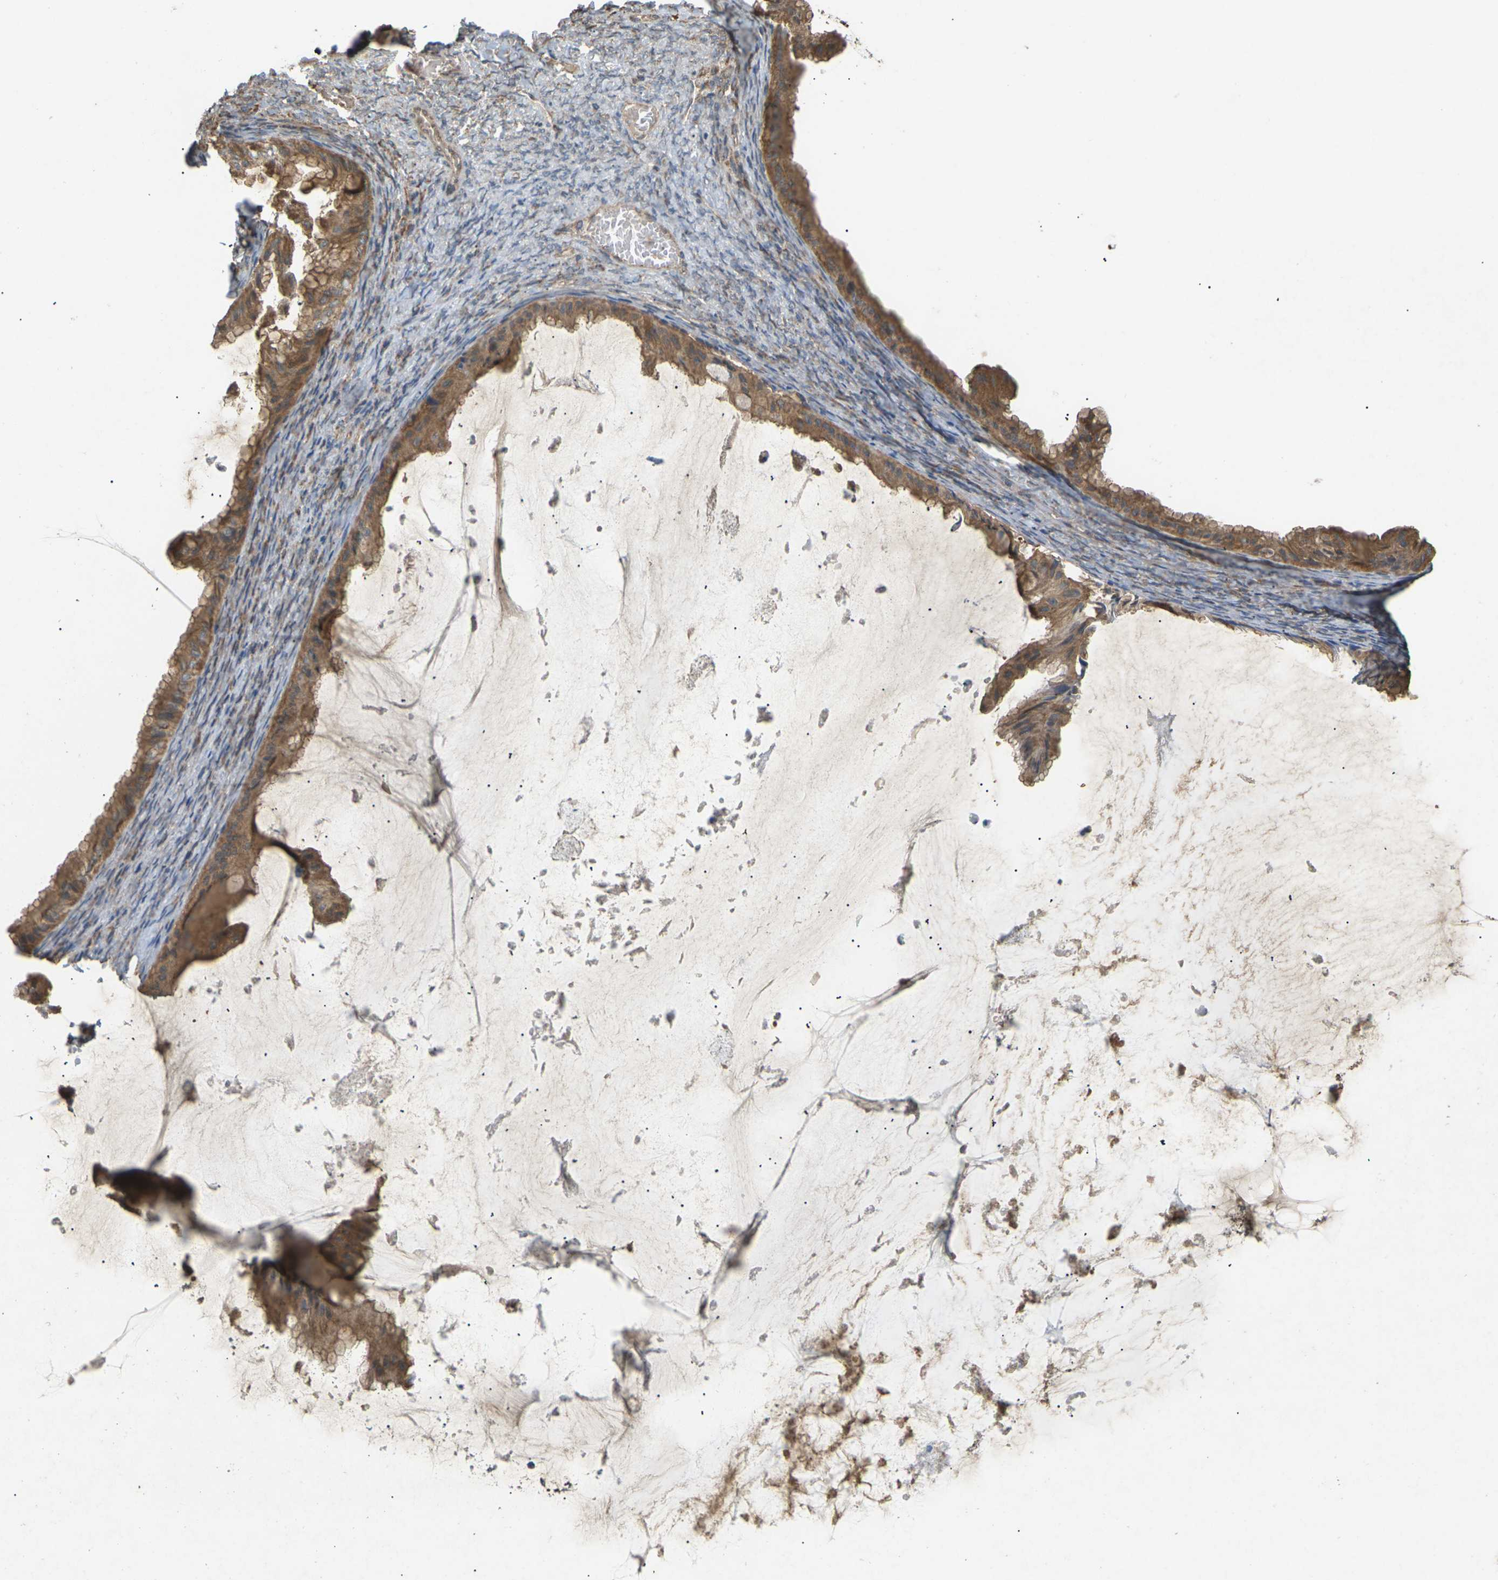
{"staining": {"intensity": "moderate", "quantity": ">75%", "location": "cytoplasmic/membranous"}, "tissue": "ovarian cancer", "cell_type": "Tumor cells", "image_type": "cancer", "snomed": [{"axis": "morphology", "description": "Cystadenocarcinoma, mucinous, NOS"}, {"axis": "topography", "description": "Ovary"}], "caption": "Moderate cytoplasmic/membranous expression for a protein is present in approximately >75% of tumor cells of mucinous cystadenocarcinoma (ovarian) using immunohistochemistry (IHC).", "gene": "KSR1", "patient": {"sex": "female", "age": 61}}